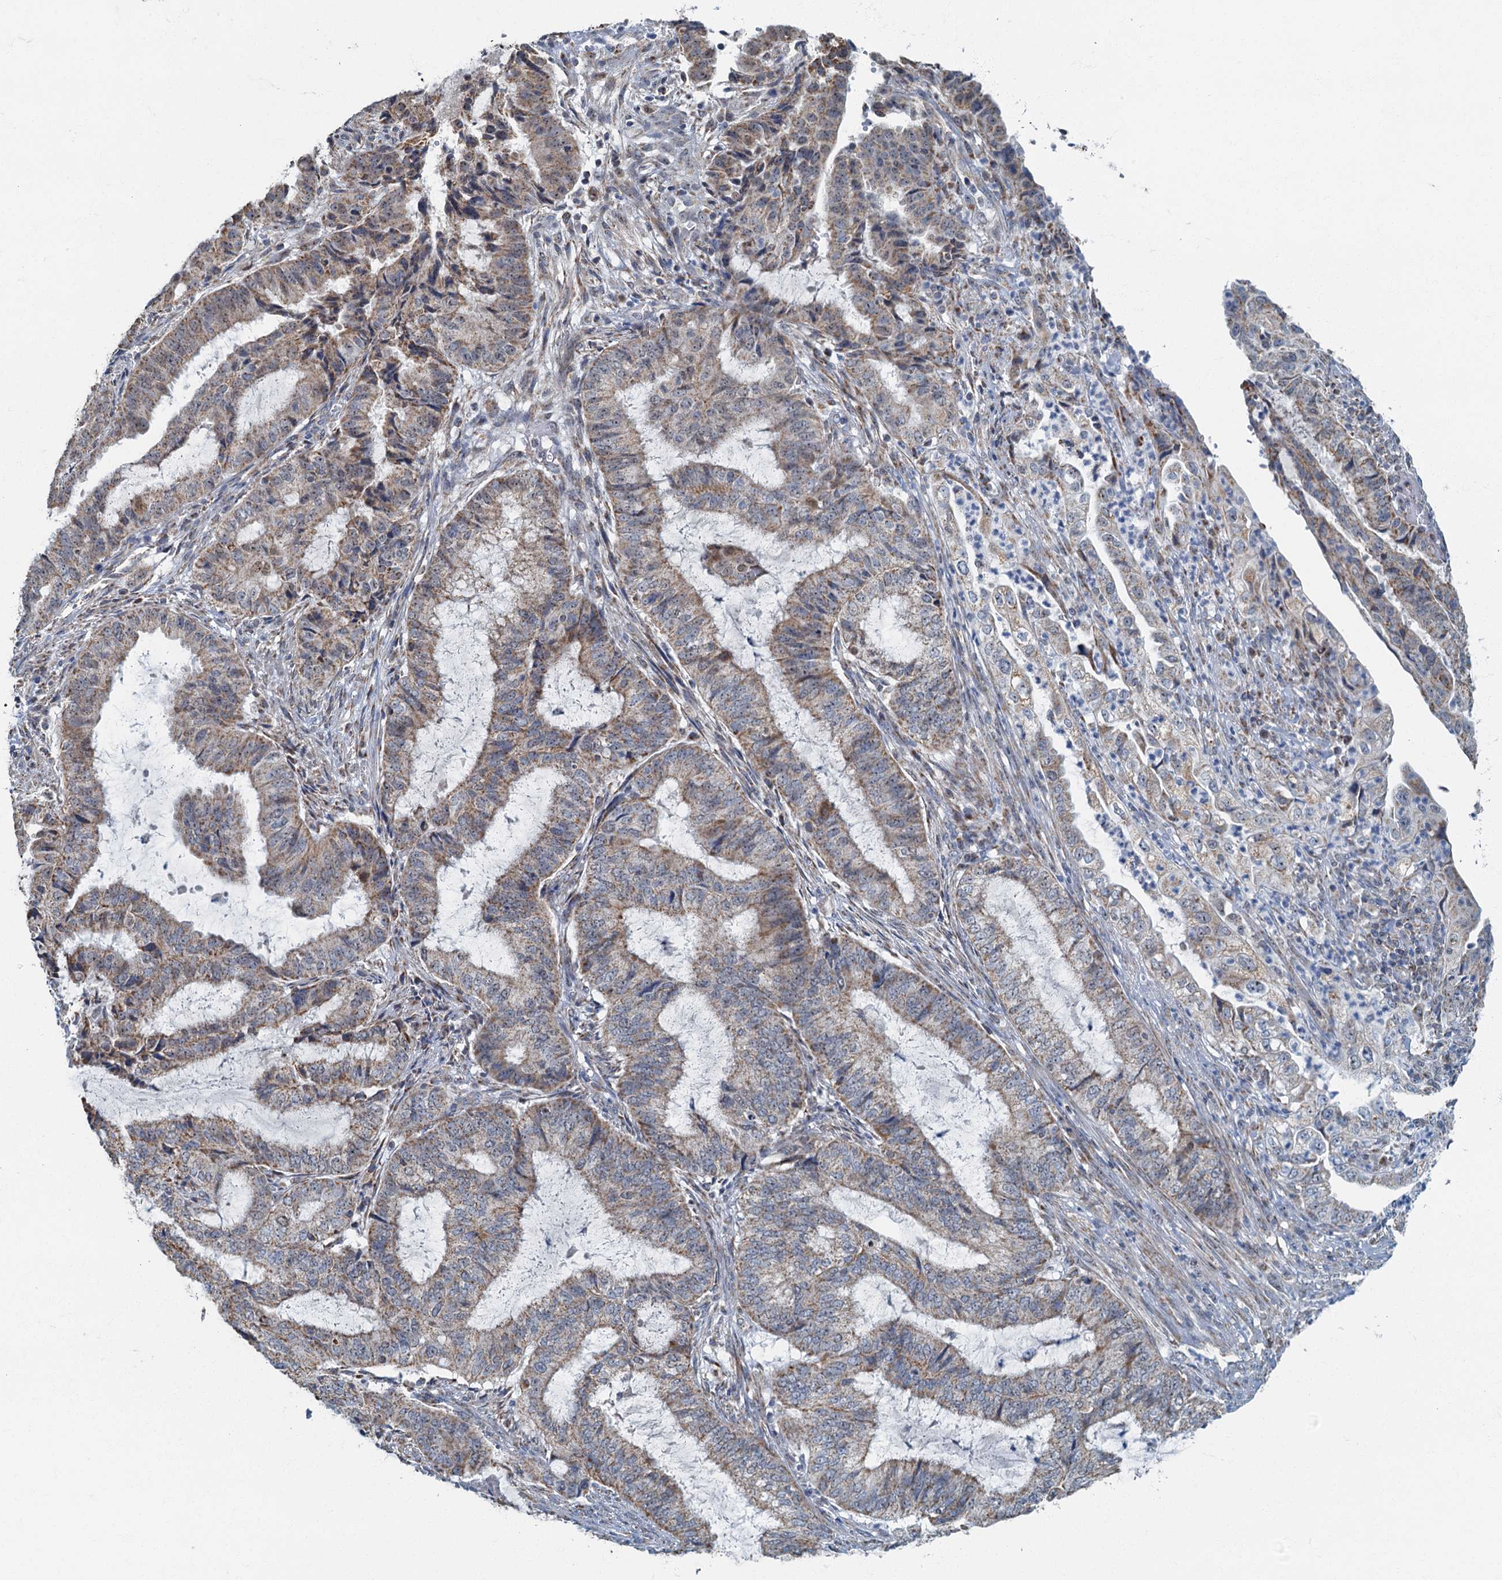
{"staining": {"intensity": "weak", "quantity": ">75%", "location": "cytoplasmic/membranous"}, "tissue": "endometrial cancer", "cell_type": "Tumor cells", "image_type": "cancer", "snomed": [{"axis": "morphology", "description": "Adenocarcinoma, NOS"}, {"axis": "topography", "description": "Endometrium"}], "caption": "Immunohistochemistry staining of endometrial cancer (adenocarcinoma), which displays low levels of weak cytoplasmic/membranous staining in about >75% of tumor cells indicating weak cytoplasmic/membranous protein staining. The staining was performed using DAB (brown) for protein detection and nuclei were counterstained in hematoxylin (blue).", "gene": "RAD9B", "patient": {"sex": "female", "age": 51}}